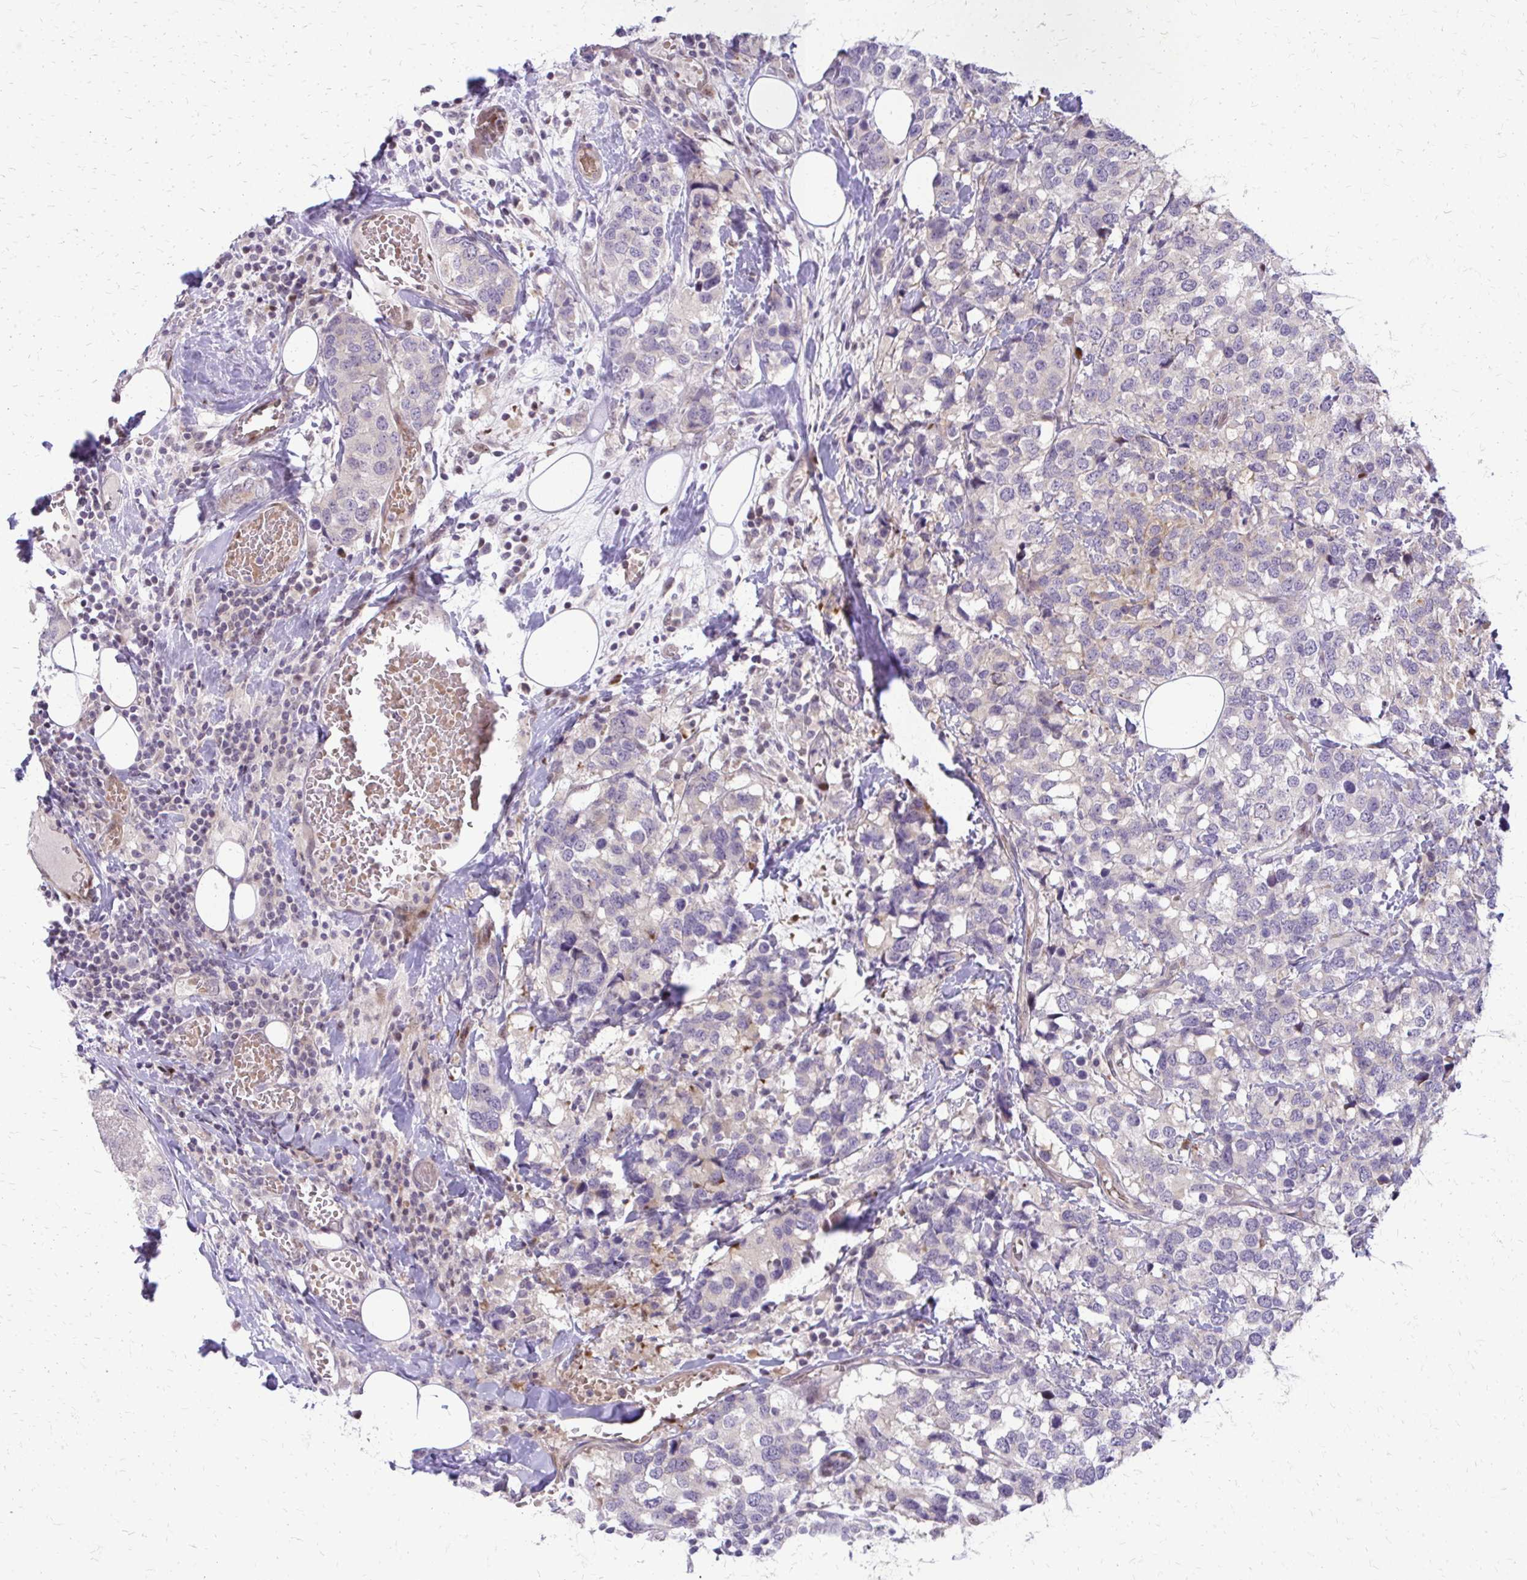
{"staining": {"intensity": "negative", "quantity": "none", "location": "none"}, "tissue": "breast cancer", "cell_type": "Tumor cells", "image_type": "cancer", "snomed": [{"axis": "morphology", "description": "Lobular carcinoma"}, {"axis": "topography", "description": "Breast"}], "caption": "The photomicrograph displays no staining of tumor cells in lobular carcinoma (breast).", "gene": "PPDPFL", "patient": {"sex": "female", "age": 59}}